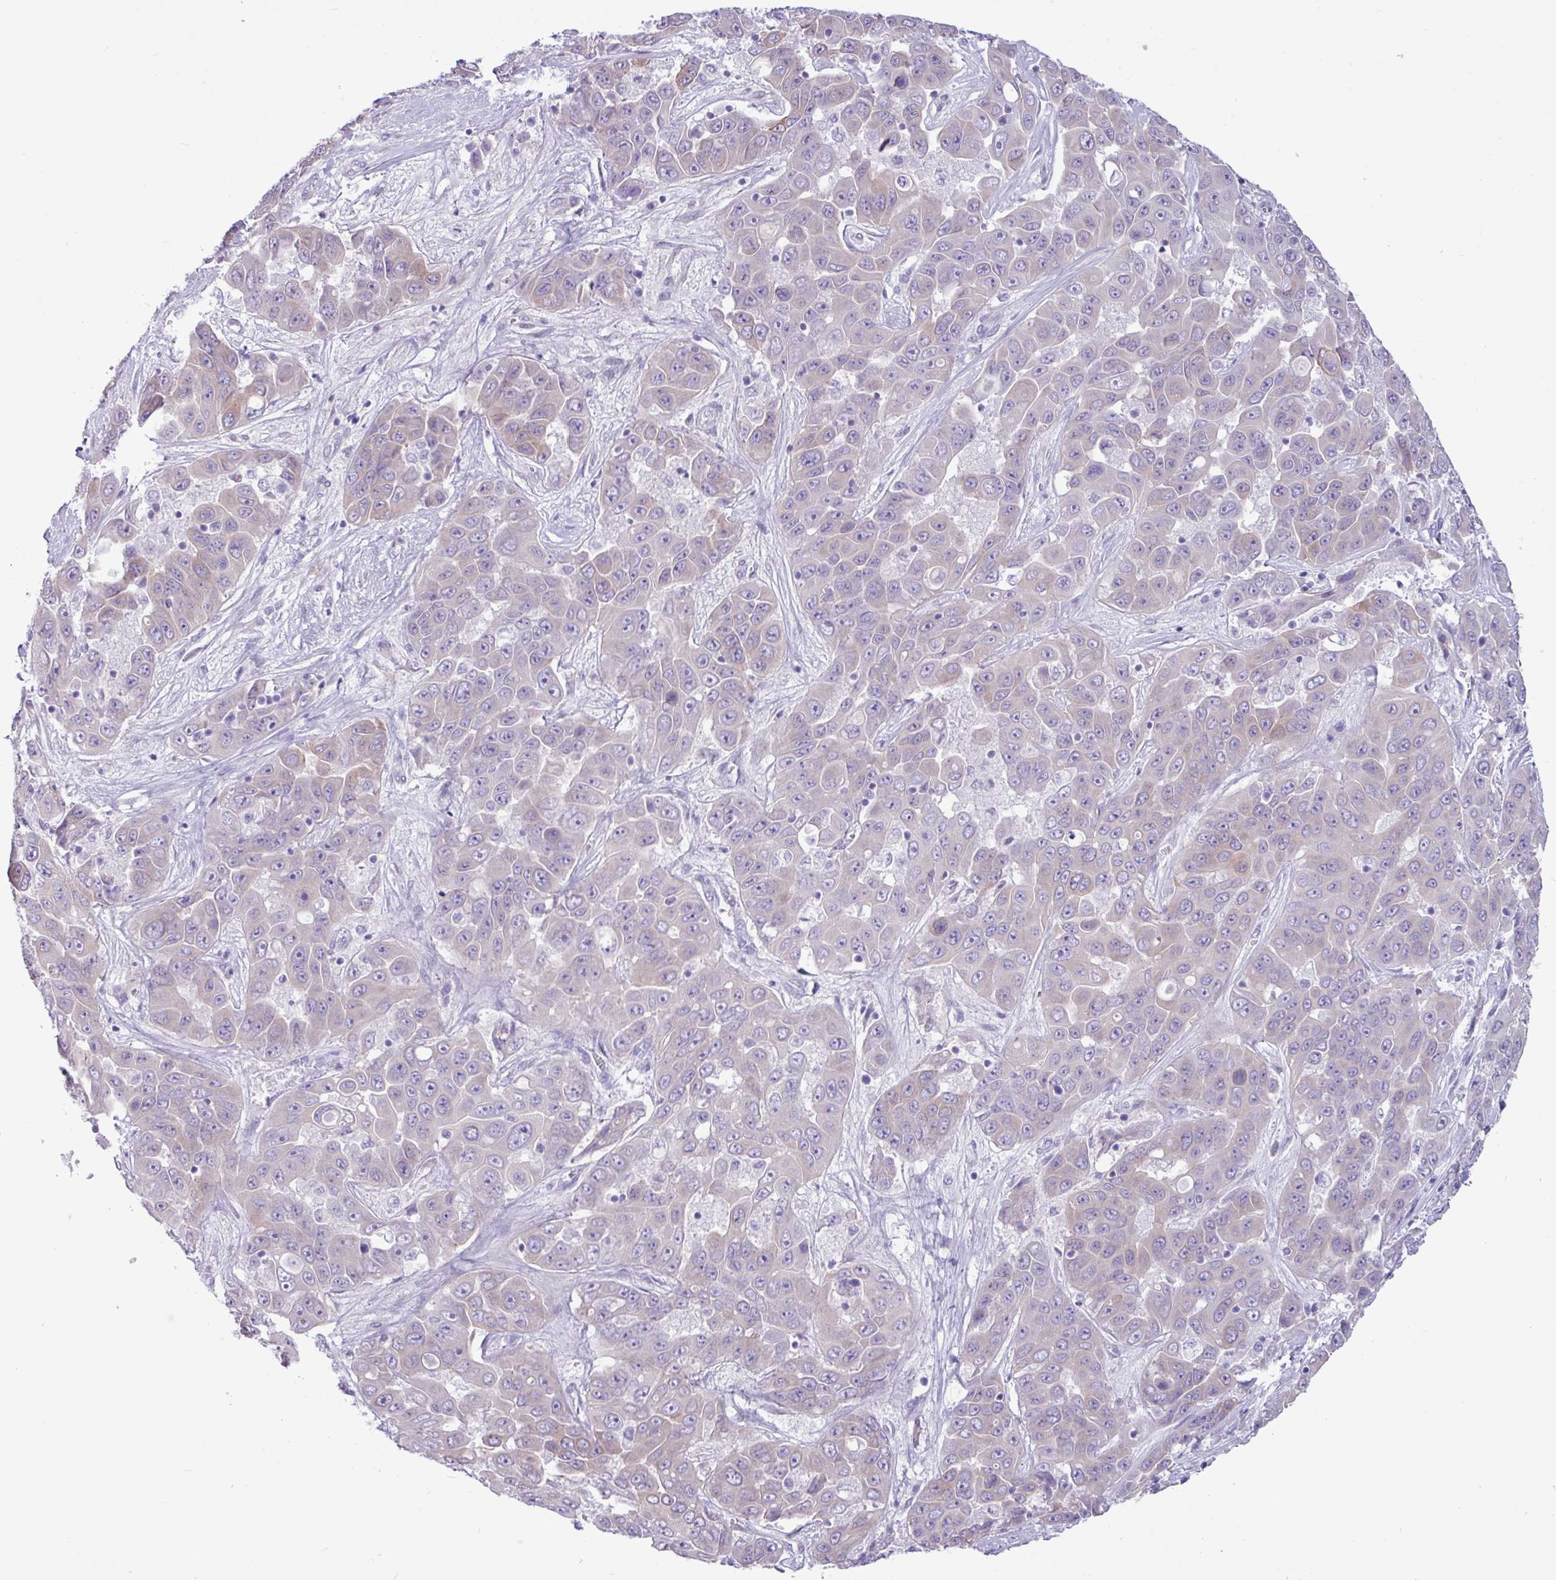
{"staining": {"intensity": "negative", "quantity": "none", "location": "none"}, "tissue": "liver cancer", "cell_type": "Tumor cells", "image_type": "cancer", "snomed": [{"axis": "morphology", "description": "Cholangiocarcinoma"}, {"axis": "topography", "description": "Liver"}], "caption": "Immunohistochemistry (IHC) micrograph of liver cancer (cholangiocarcinoma) stained for a protein (brown), which reveals no staining in tumor cells. (IHC, brightfield microscopy, high magnification).", "gene": "SLC38A1", "patient": {"sex": "female", "age": 52}}